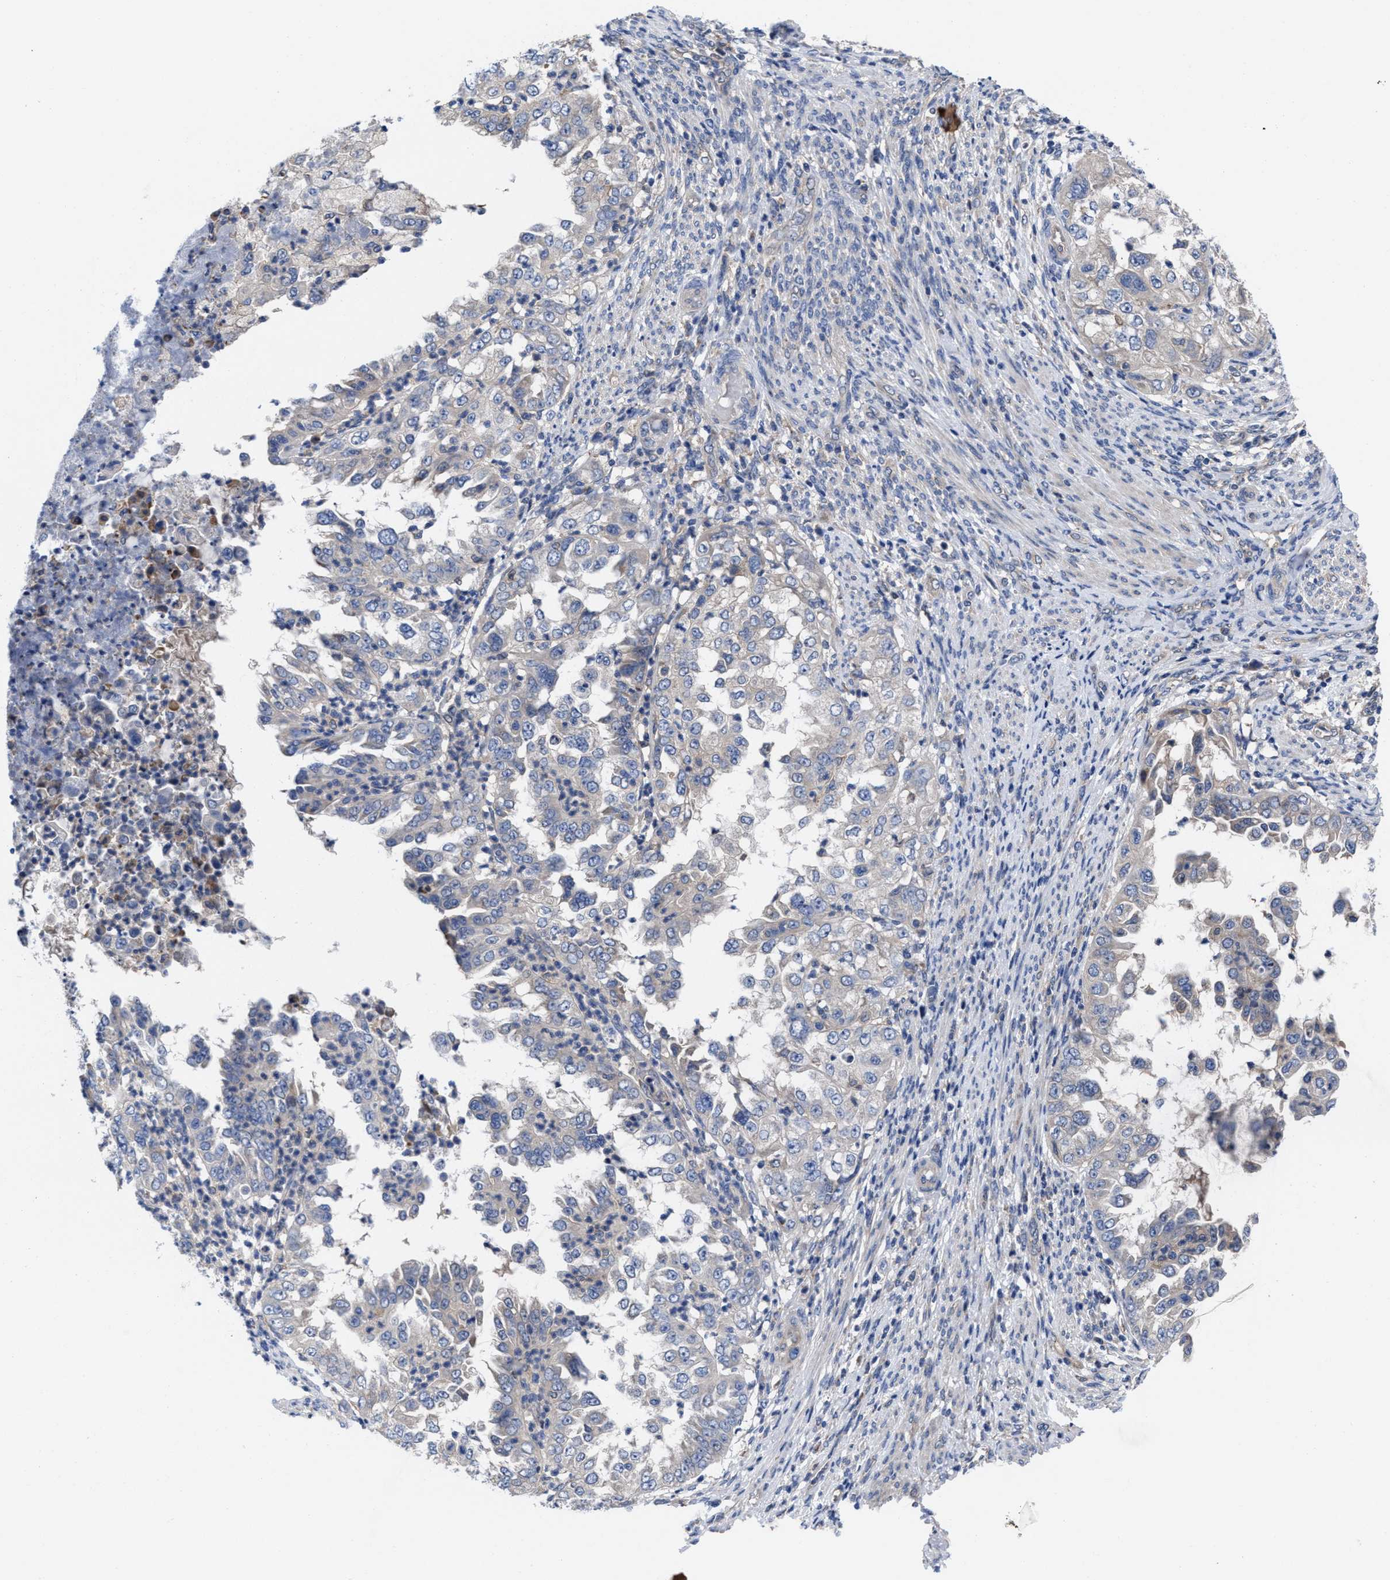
{"staining": {"intensity": "negative", "quantity": "none", "location": "none"}, "tissue": "endometrial cancer", "cell_type": "Tumor cells", "image_type": "cancer", "snomed": [{"axis": "morphology", "description": "Adenocarcinoma, NOS"}, {"axis": "topography", "description": "Endometrium"}], "caption": "Image shows no protein positivity in tumor cells of endometrial adenocarcinoma tissue.", "gene": "TXNDC17", "patient": {"sex": "female", "age": 85}}